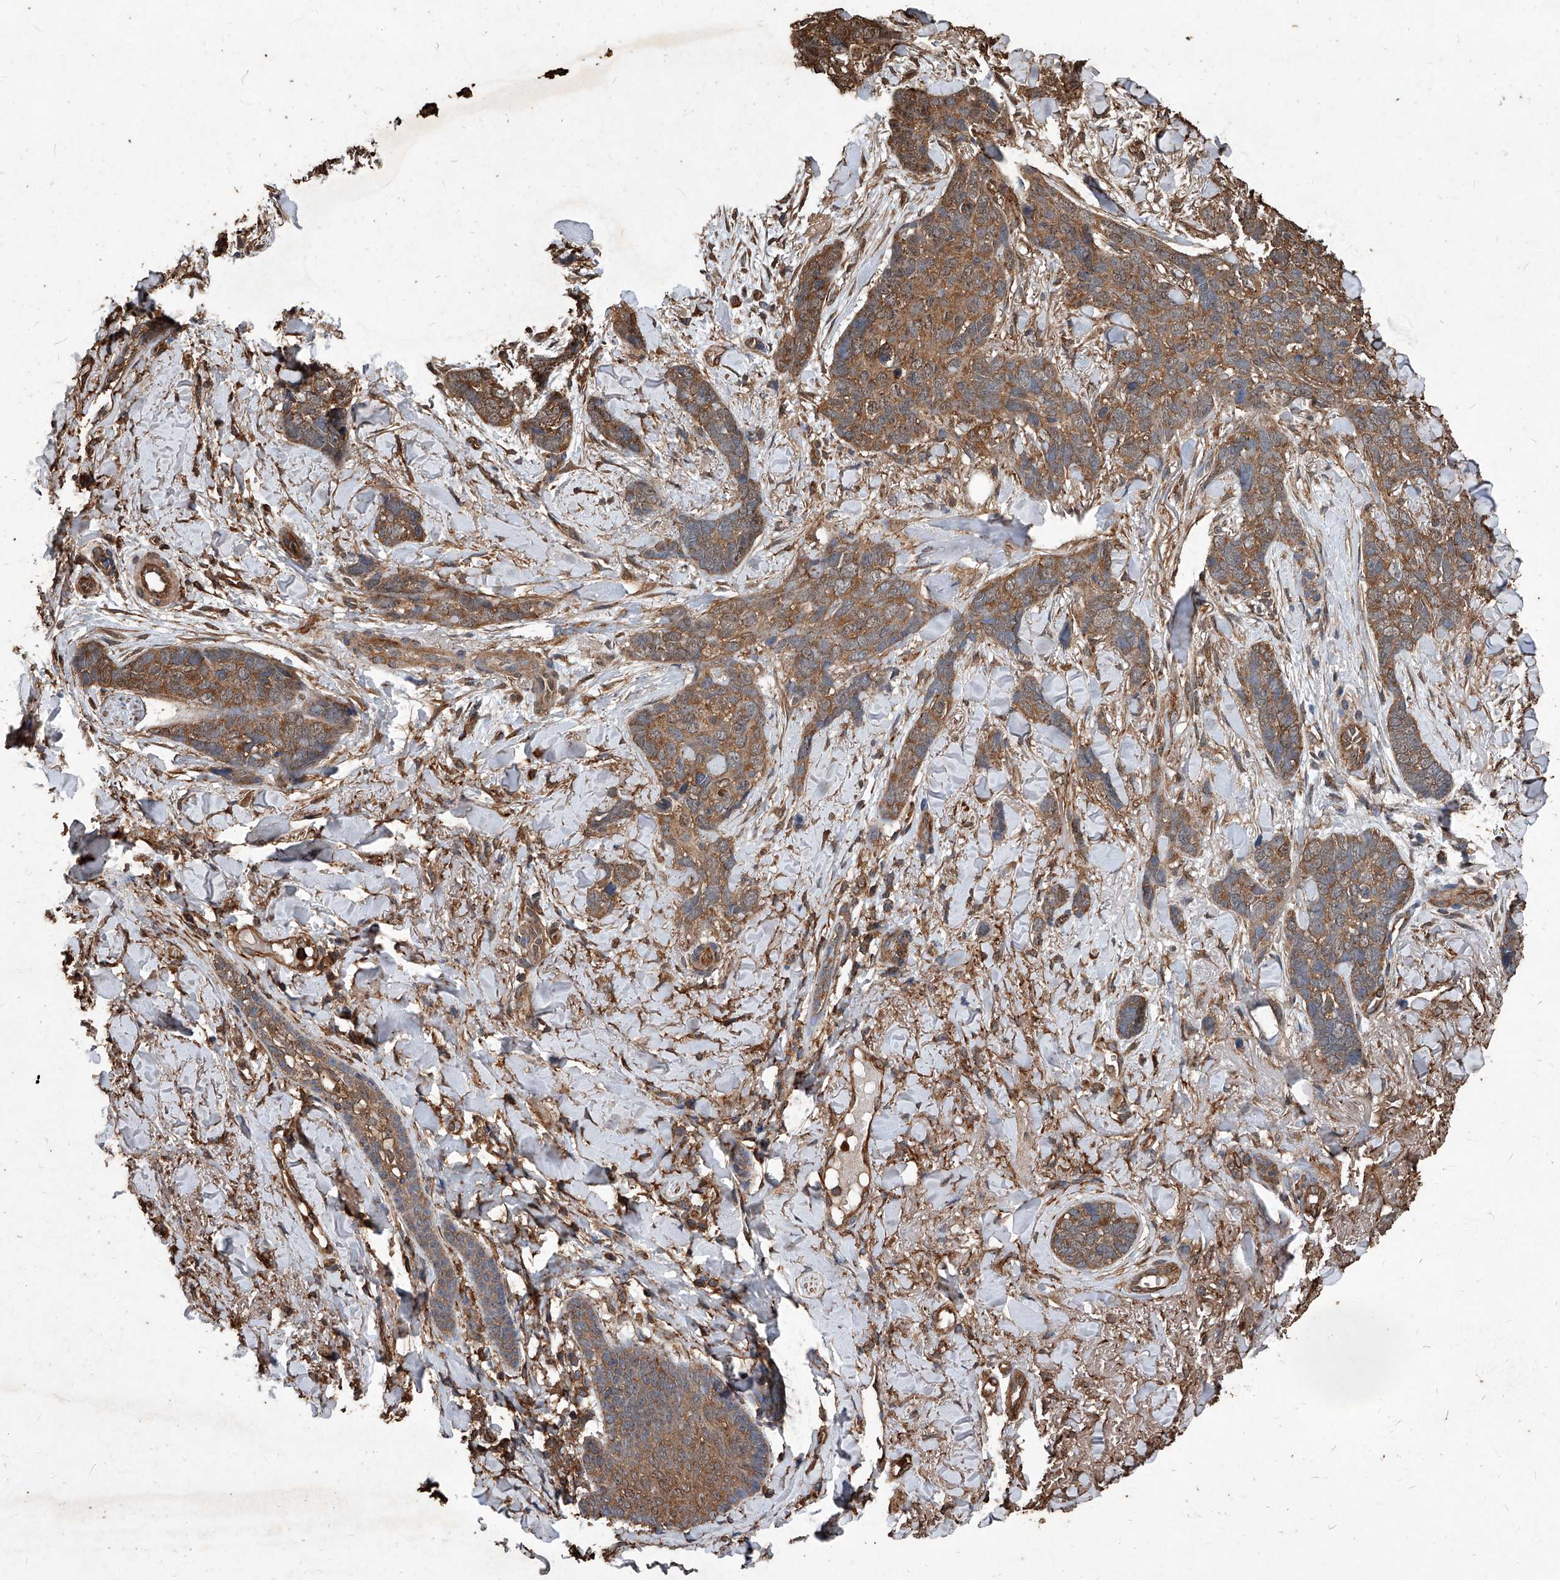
{"staining": {"intensity": "moderate", "quantity": ">75%", "location": "cytoplasmic/membranous"}, "tissue": "skin cancer", "cell_type": "Tumor cells", "image_type": "cancer", "snomed": [{"axis": "morphology", "description": "Basal cell carcinoma"}, {"axis": "topography", "description": "Skin"}], "caption": "Tumor cells reveal moderate cytoplasmic/membranous positivity in about >75% of cells in skin cancer (basal cell carcinoma).", "gene": "UCP2", "patient": {"sex": "female", "age": 82}}